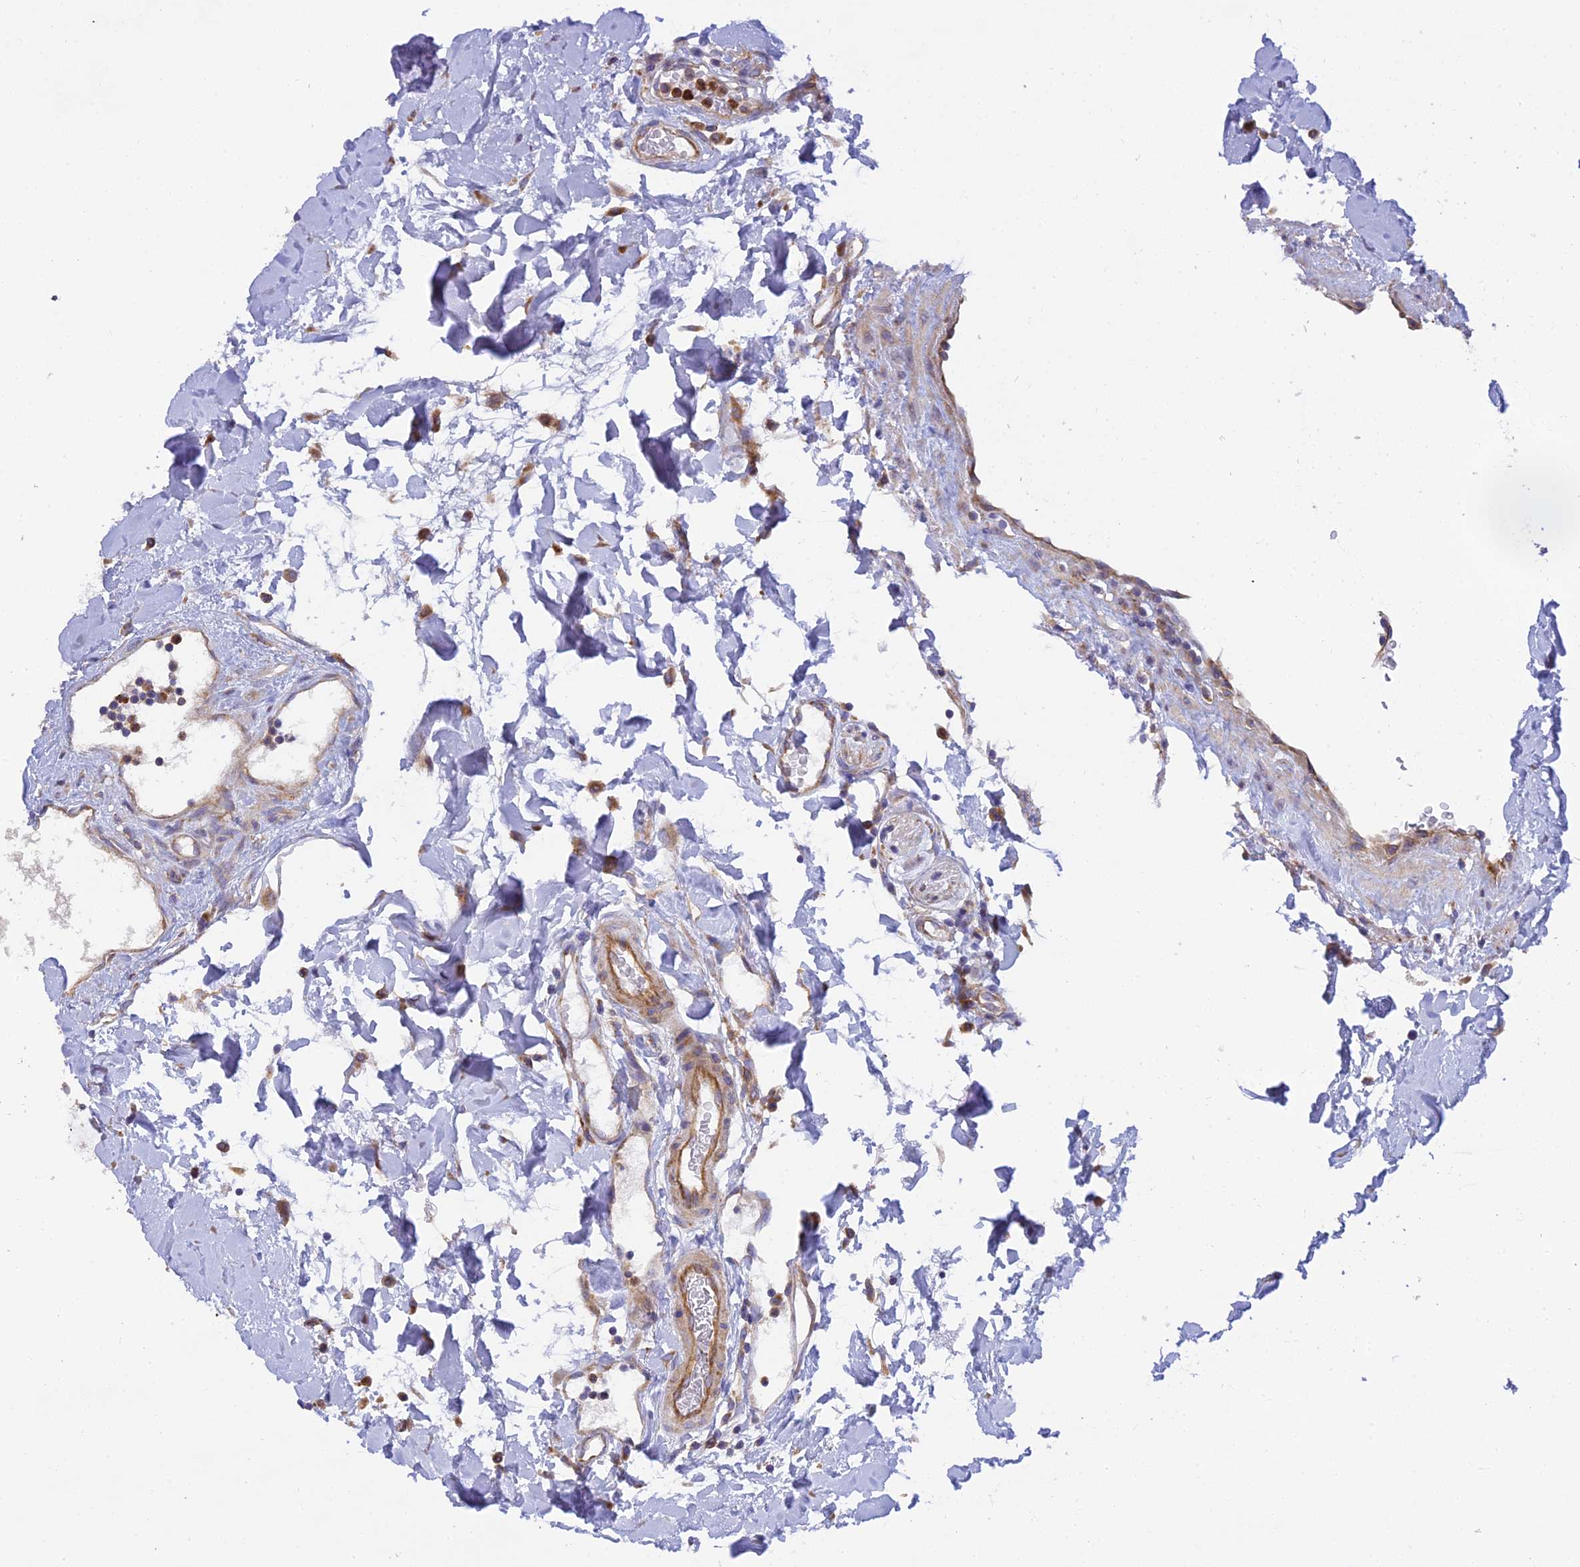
{"staining": {"intensity": "moderate", "quantity": ">75%", "location": "cytoplasmic/membranous"}, "tissue": "colon", "cell_type": "Endothelial cells", "image_type": "normal", "snomed": [{"axis": "morphology", "description": "Normal tissue, NOS"}, {"axis": "topography", "description": "Colon"}], "caption": "Immunohistochemical staining of unremarkable colon shows moderate cytoplasmic/membranous protein positivity in about >75% of endothelial cells. Nuclei are stained in blue.", "gene": "CLCN7", "patient": {"sex": "female", "age": 79}}